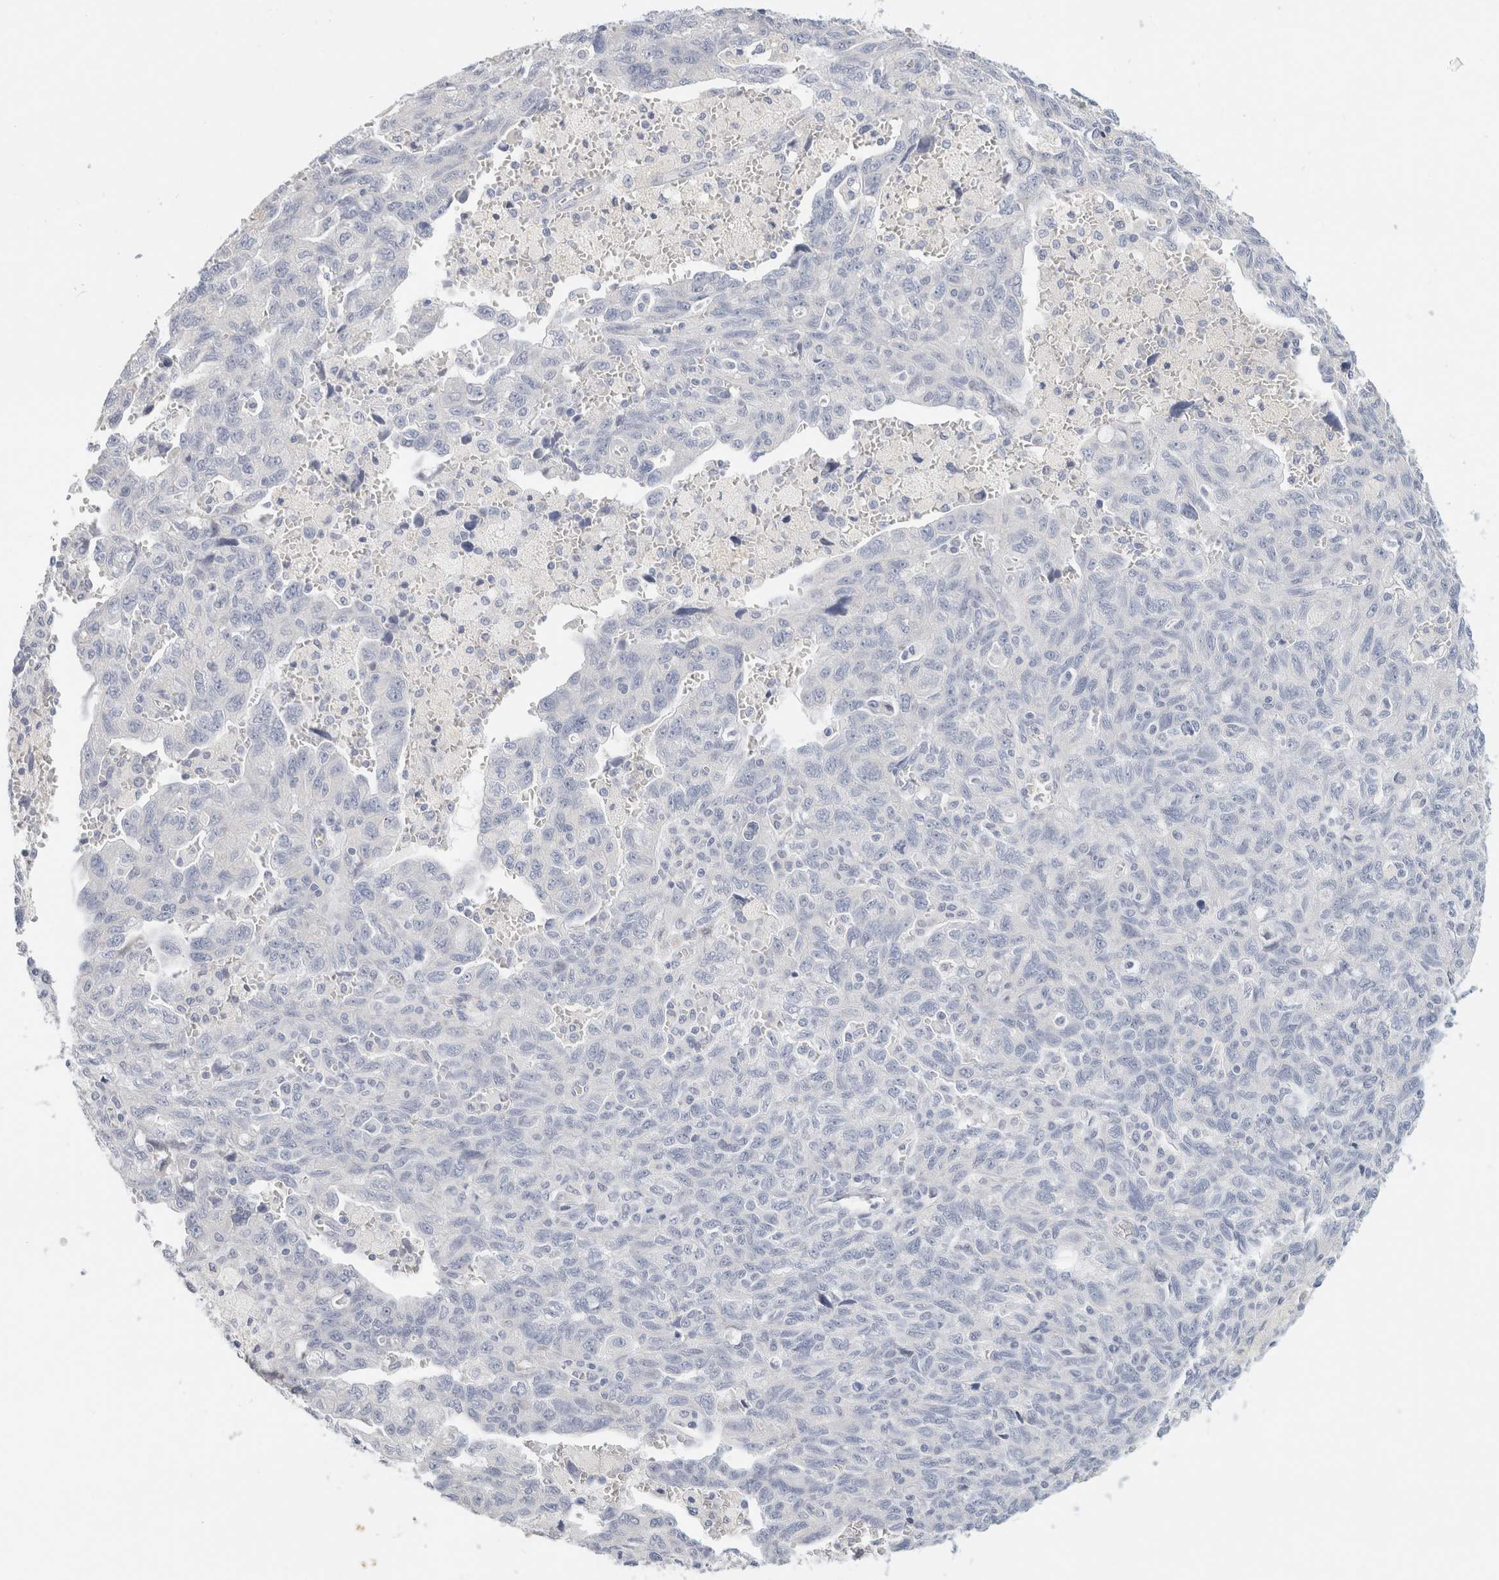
{"staining": {"intensity": "negative", "quantity": "none", "location": "none"}, "tissue": "ovarian cancer", "cell_type": "Tumor cells", "image_type": "cancer", "snomed": [{"axis": "morphology", "description": "Carcinoma, NOS"}, {"axis": "morphology", "description": "Cystadenocarcinoma, serous, NOS"}, {"axis": "topography", "description": "Ovary"}], "caption": "This is an immunohistochemistry (IHC) histopathology image of human ovarian cancer. There is no expression in tumor cells.", "gene": "NEFM", "patient": {"sex": "female", "age": 69}}